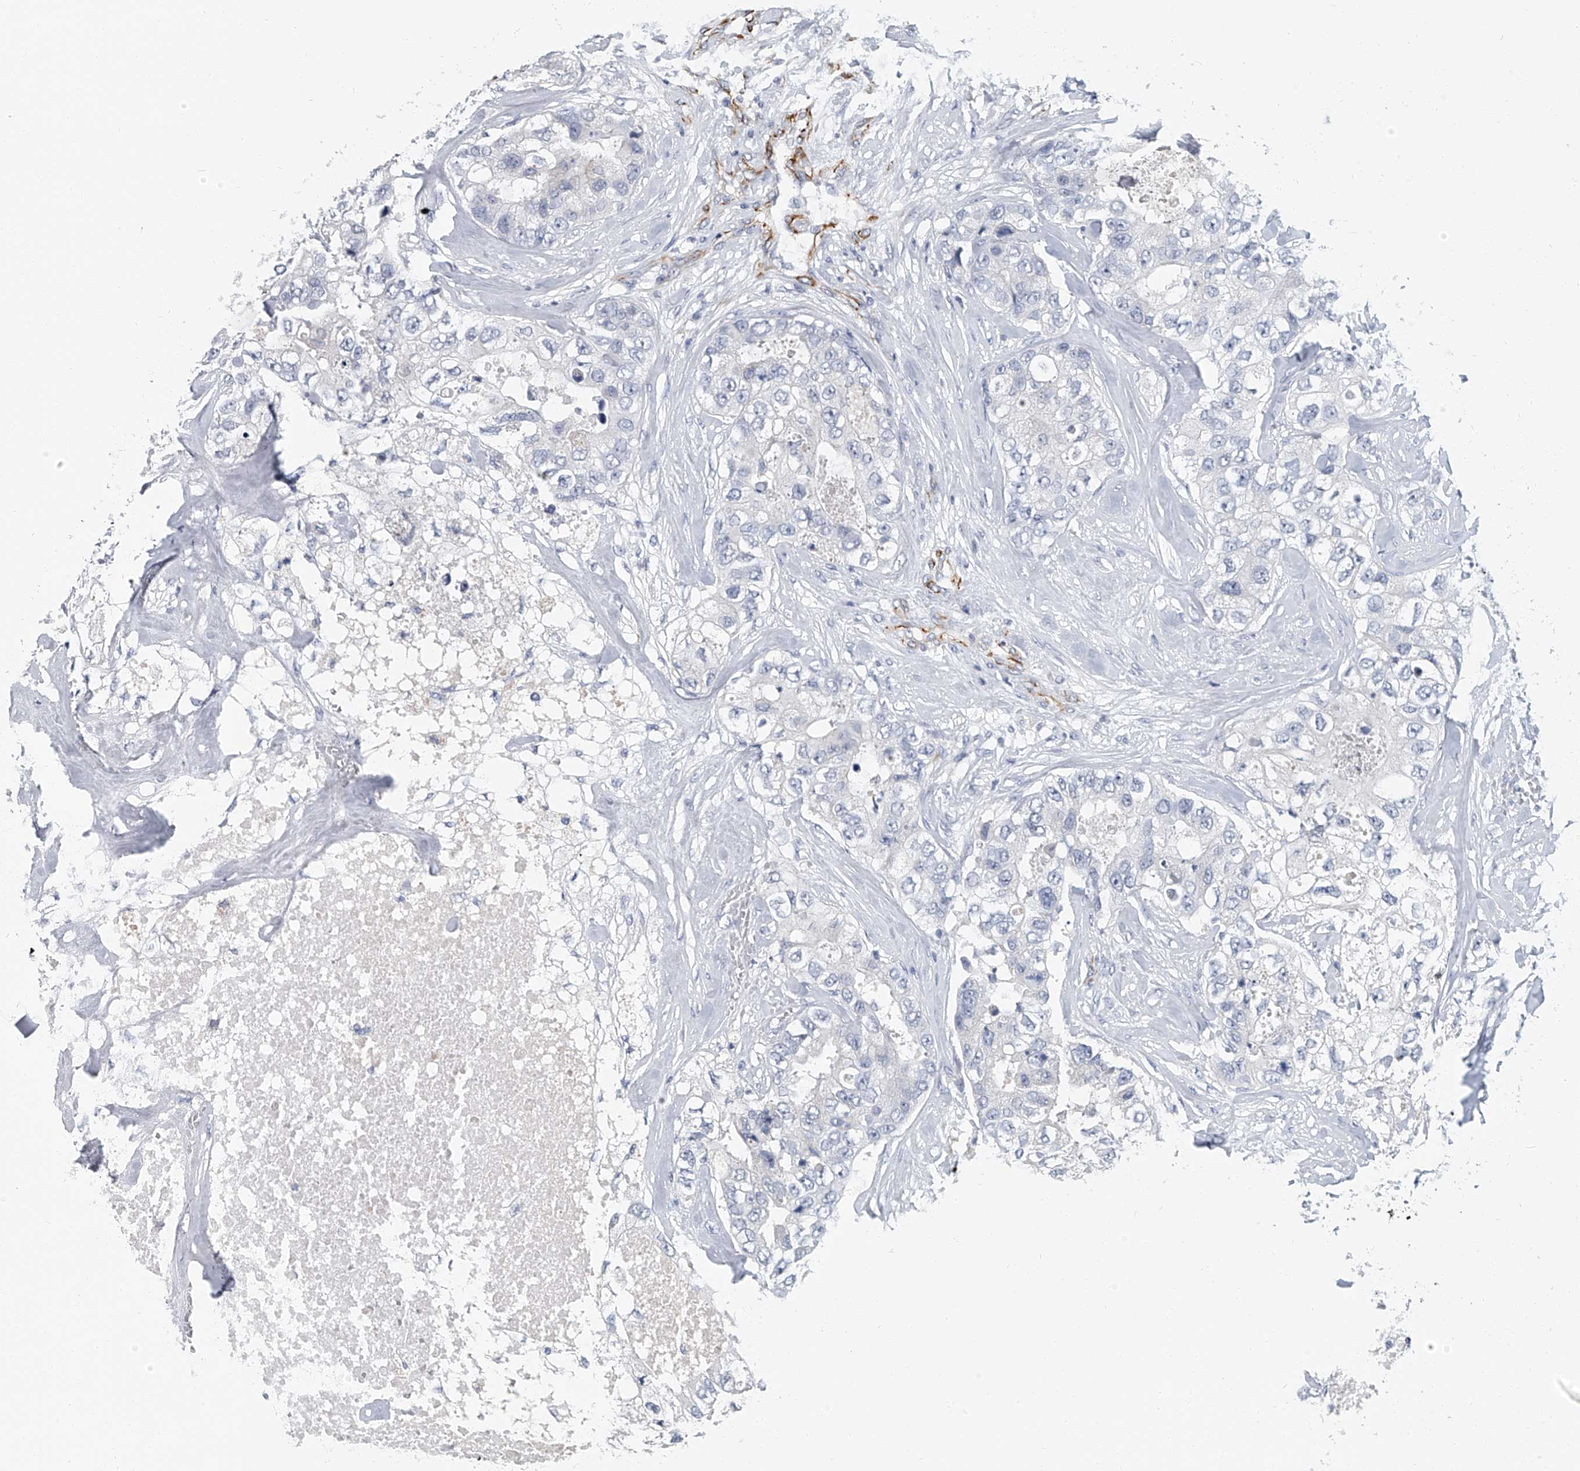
{"staining": {"intensity": "negative", "quantity": "none", "location": "none"}, "tissue": "breast cancer", "cell_type": "Tumor cells", "image_type": "cancer", "snomed": [{"axis": "morphology", "description": "Duct carcinoma"}, {"axis": "topography", "description": "Breast"}], "caption": "High magnification brightfield microscopy of breast cancer (intraductal carcinoma) stained with DAB (brown) and counterstained with hematoxylin (blue): tumor cells show no significant expression. The staining is performed using DAB brown chromogen with nuclei counter-stained in using hematoxylin.", "gene": "KIRREL1", "patient": {"sex": "female", "age": 62}}